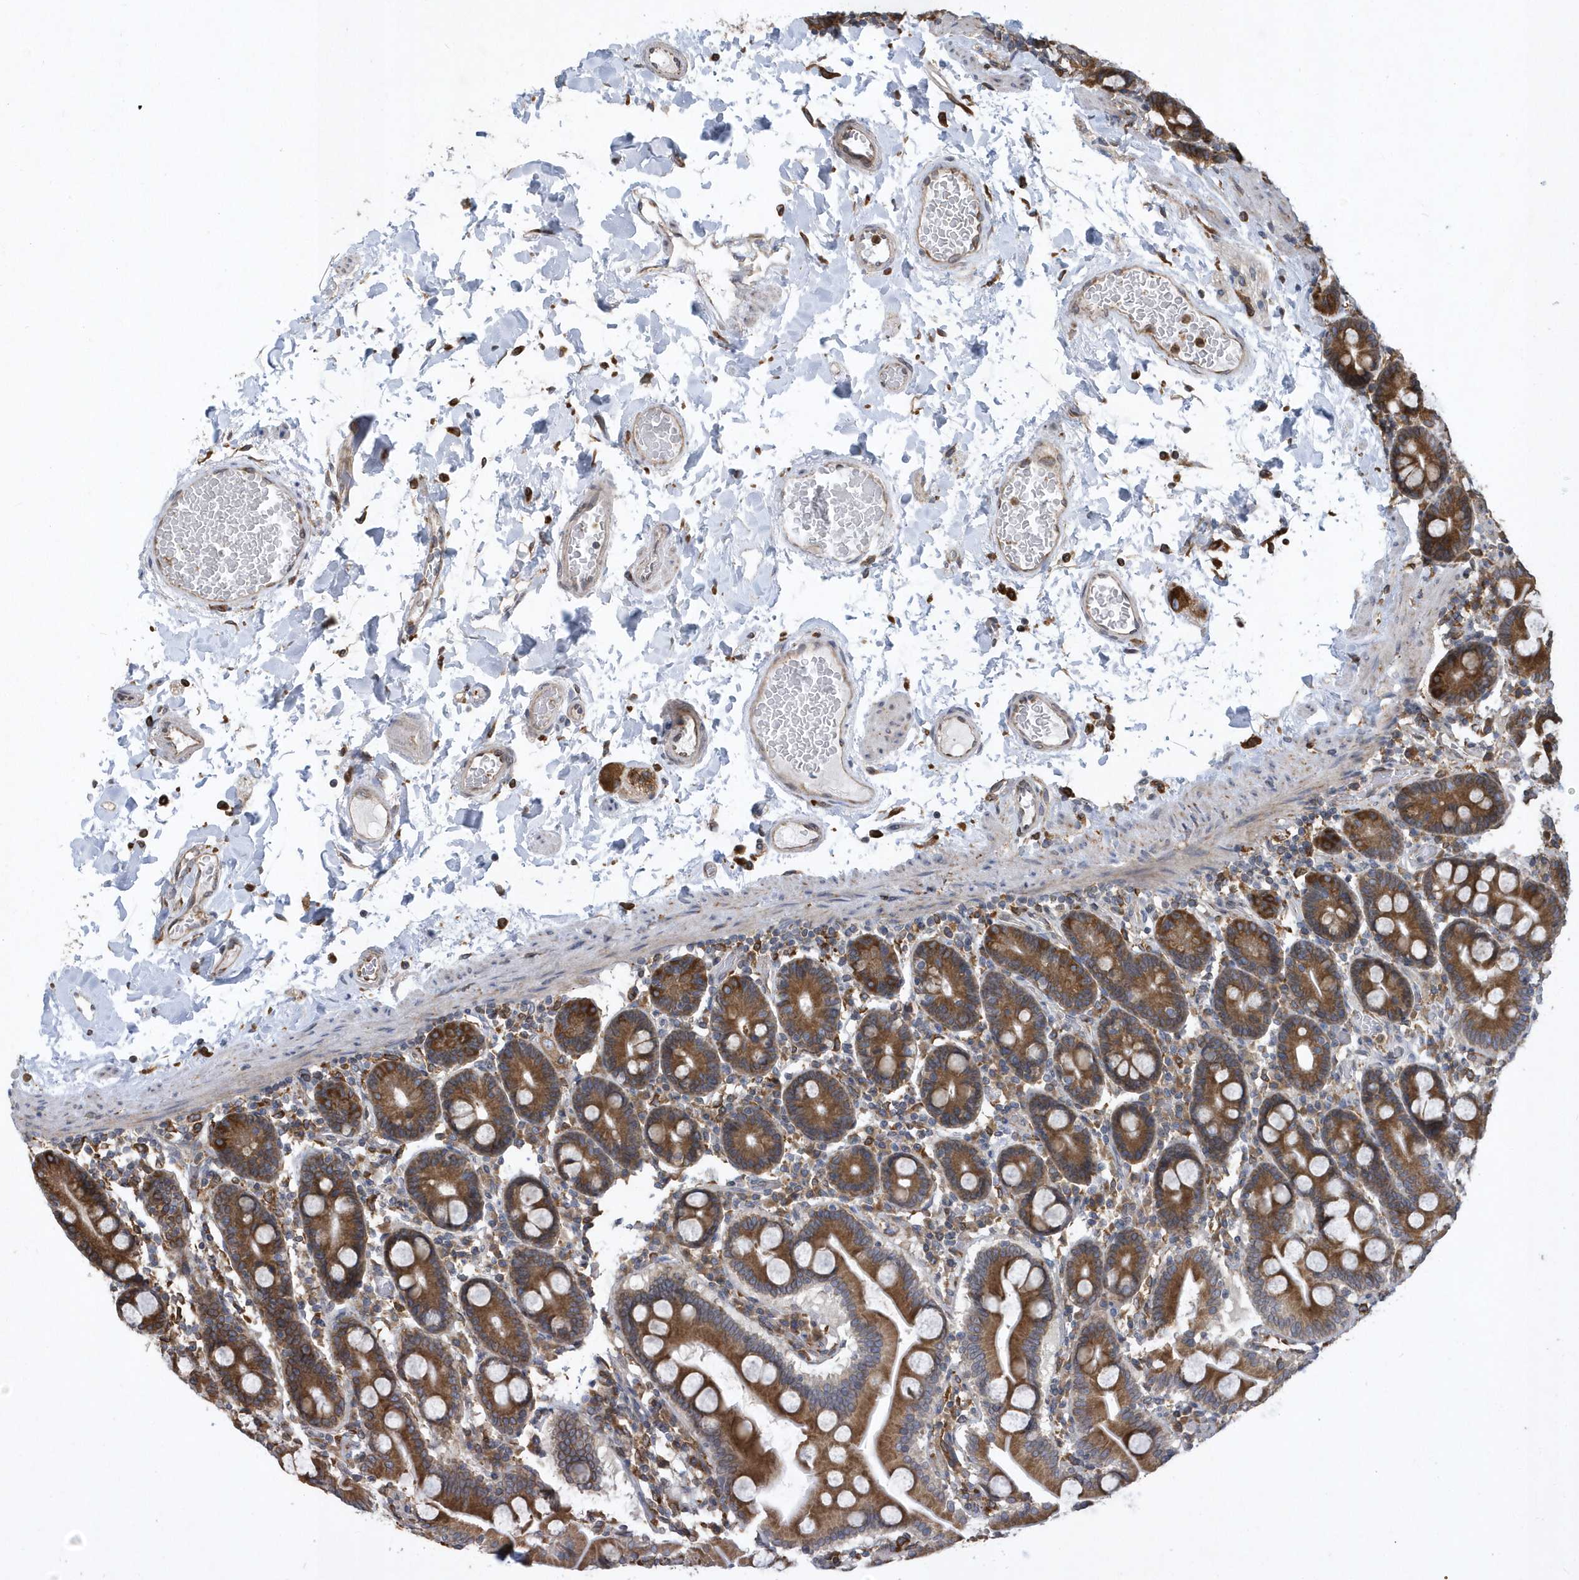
{"staining": {"intensity": "strong", "quantity": ">75%", "location": "cytoplasmic/membranous"}, "tissue": "duodenum", "cell_type": "Glandular cells", "image_type": "normal", "snomed": [{"axis": "morphology", "description": "Normal tissue, NOS"}, {"axis": "topography", "description": "Duodenum"}], "caption": "Immunohistochemistry (IHC) histopathology image of benign duodenum: duodenum stained using immunohistochemistry displays high levels of strong protein expression localized specifically in the cytoplasmic/membranous of glandular cells, appearing as a cytoplasmic/membranous brown color.", "gene": "VAMP7", "patient": {"sex": "male", "age": 55}}